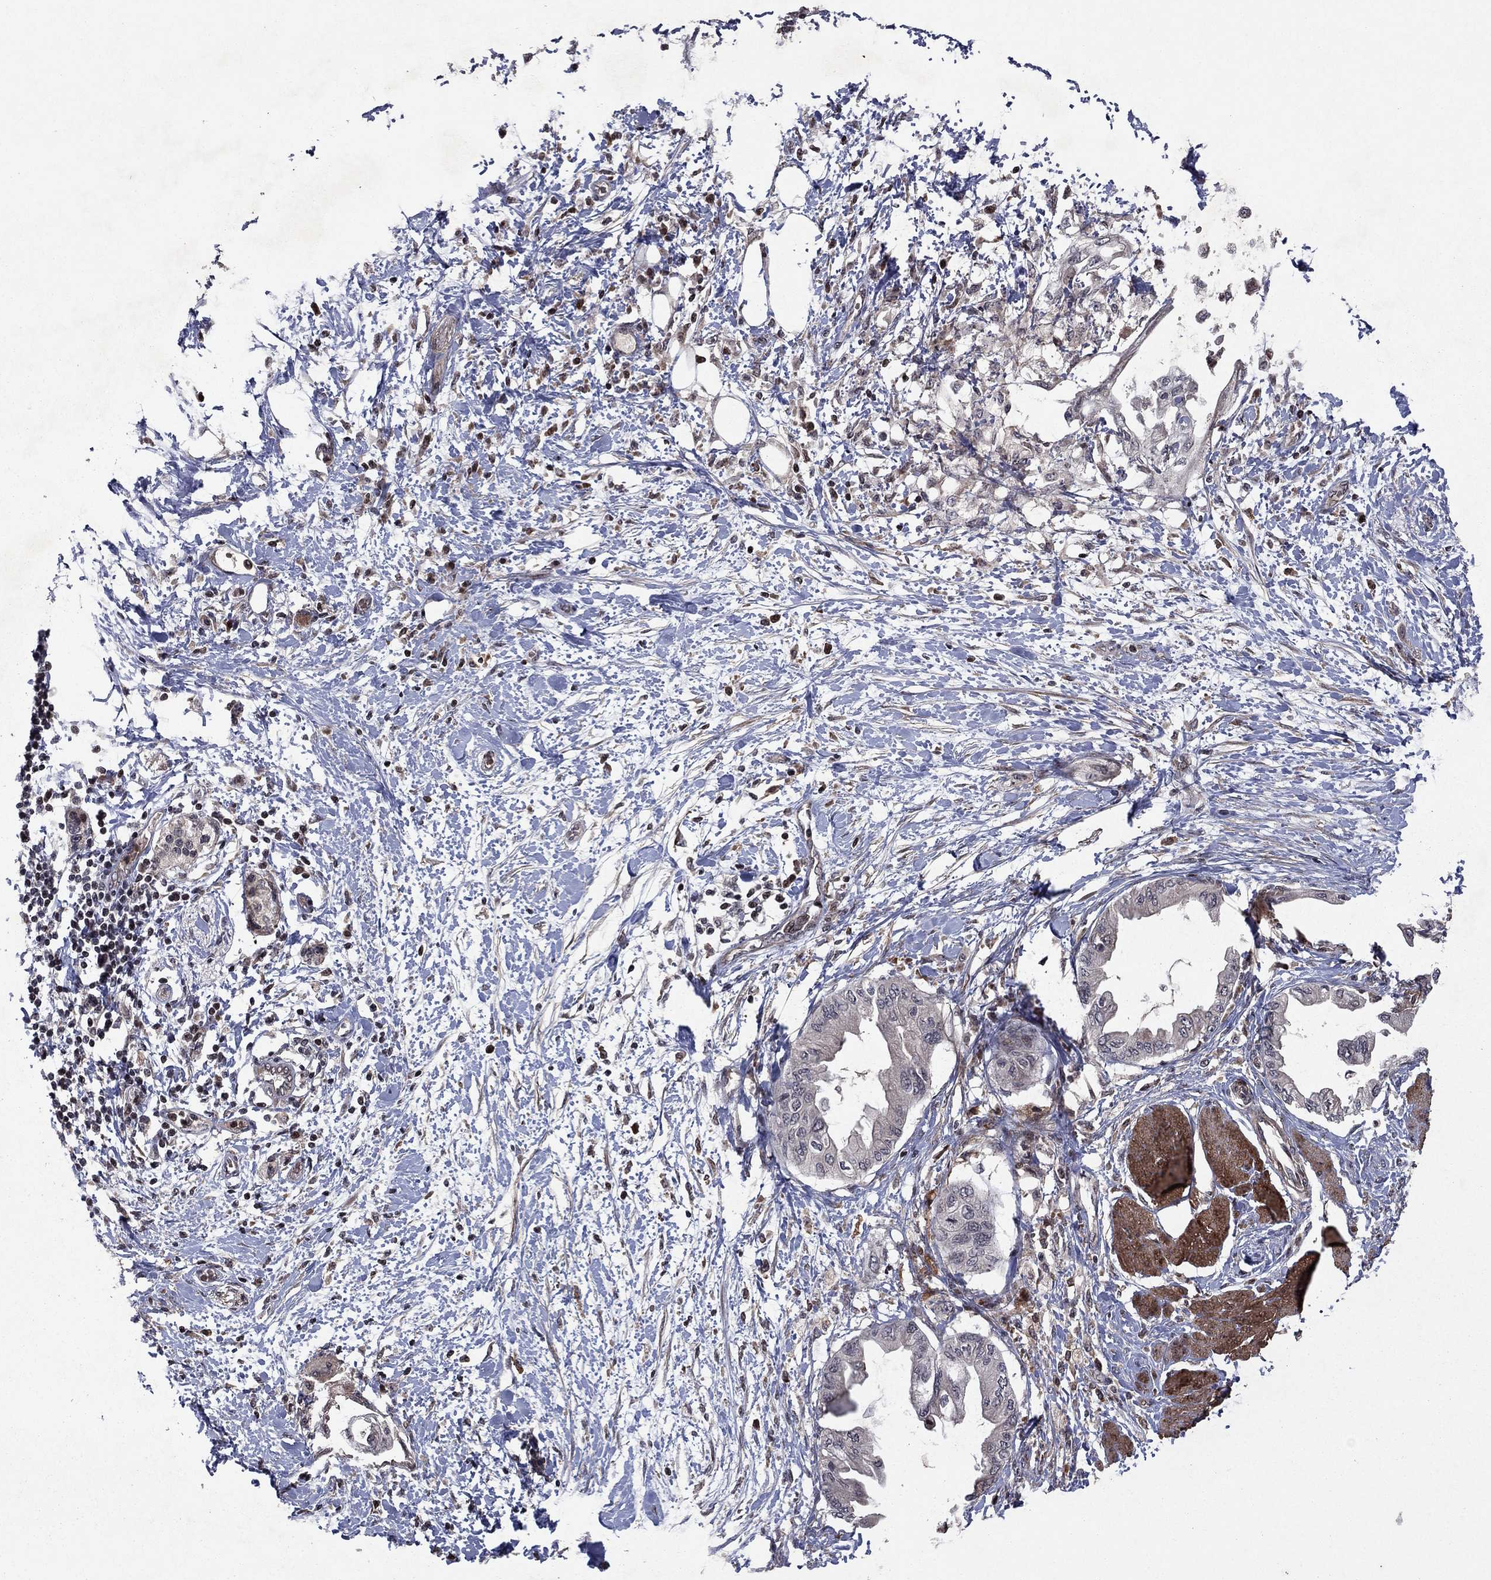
{"staining": {"intensity": "negative", "quantity": "none", "location": "none"}, "tissue": "pancreatic cancer", "cell_type": "Tumor cells", "image_type": "cancer", "snomed": [{"axis": "morphology", "description": "Normal tissue, NOS"}, {"axis": "morphology", "description": "Adenocarcinoma, NOS"}, {"axis": "topography", "description": "Pancreas"}, {"axis": "topography", "description": "Duodenum"}], "caption": "Human pancreatic cancer (adenocarcinoma) stained for a protein using immunohistochemistry (IHC) displays no positivity in tumor cells.", "gene": "SORBS1", "patient": {"sex": "female", "age": 60}}